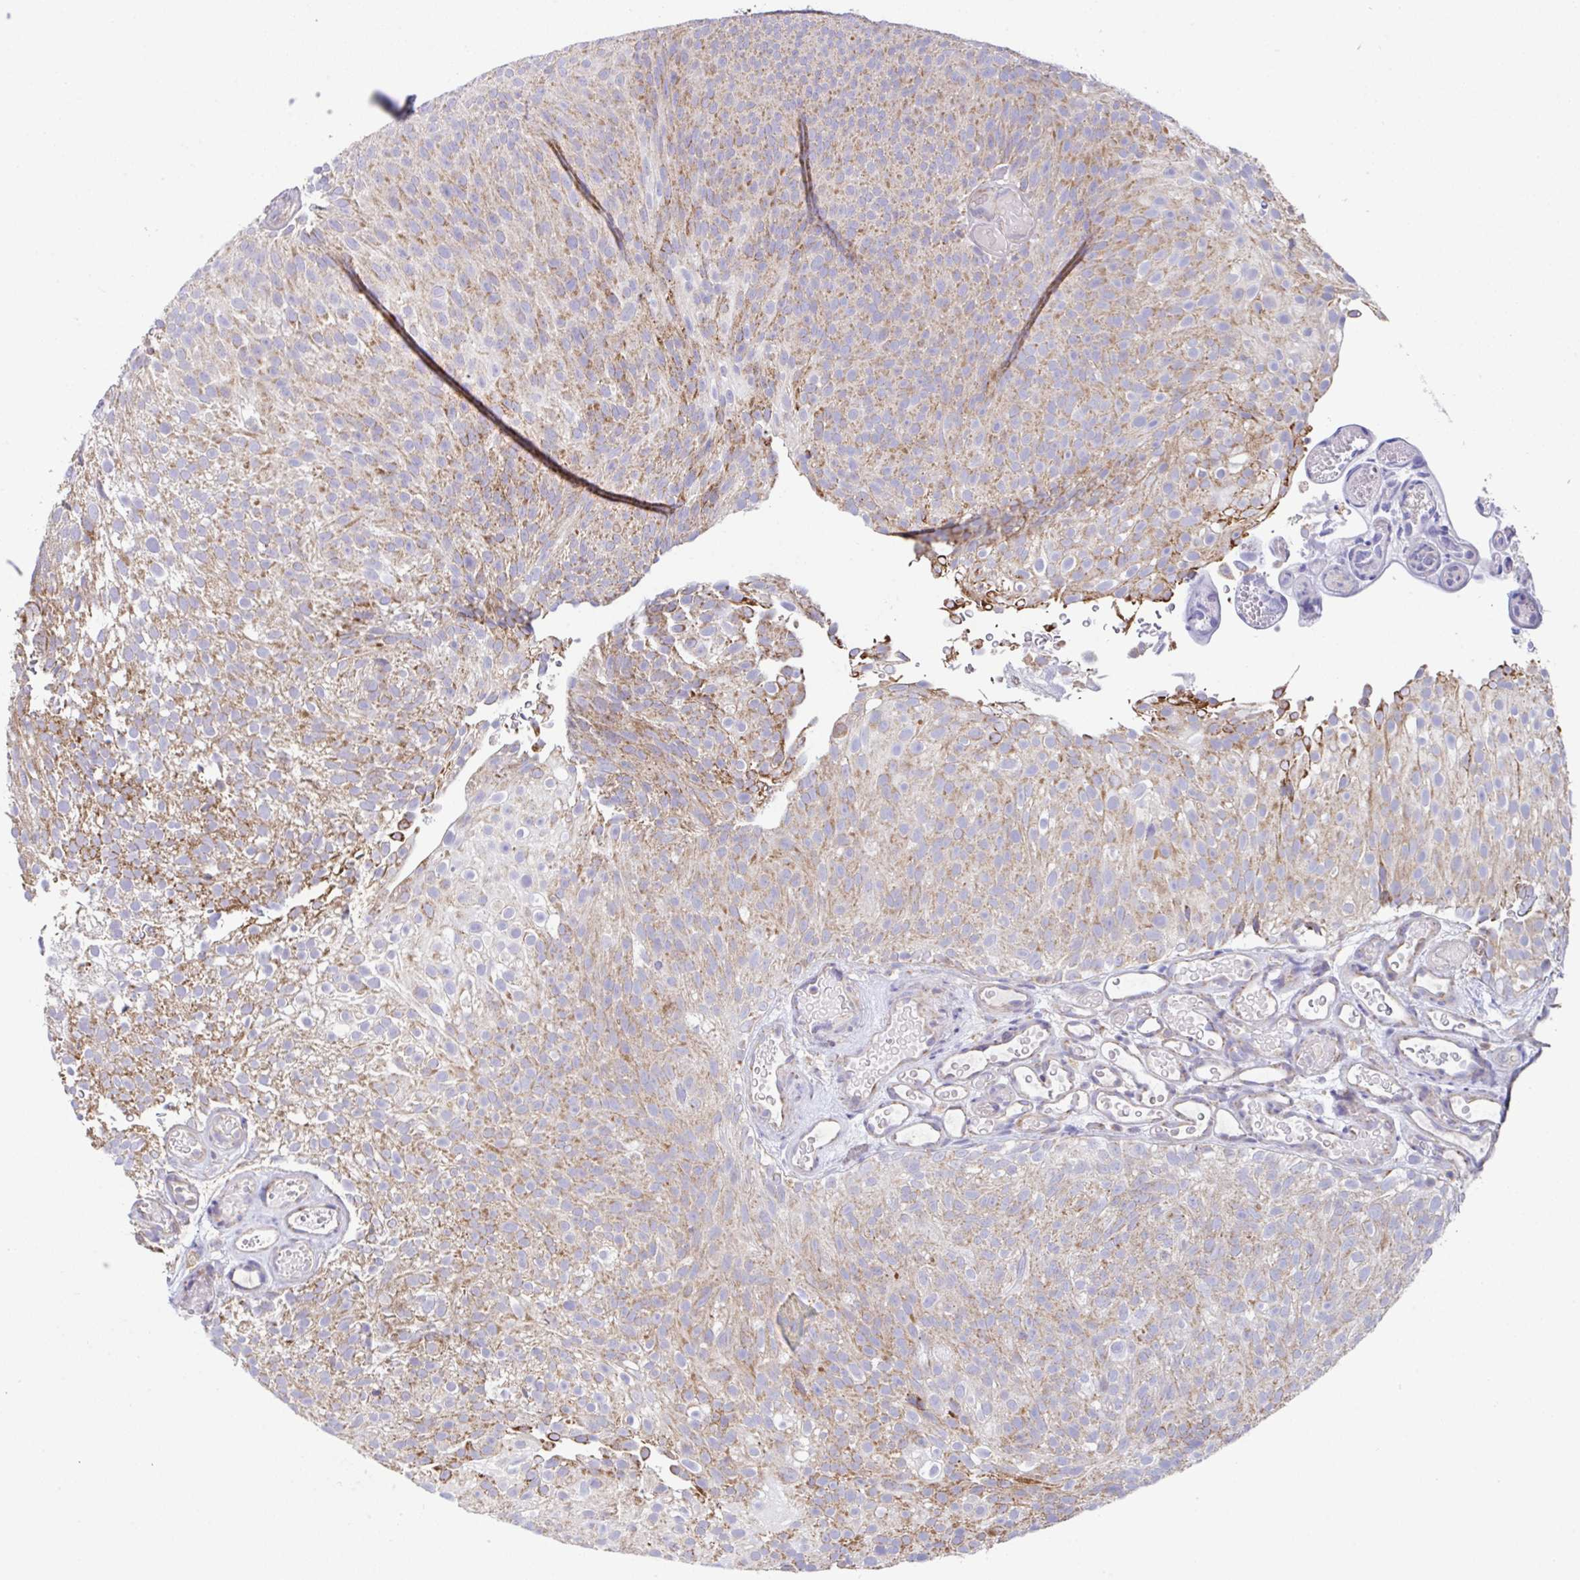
{"staining": {"intensity": "moderate", "quantity": ">75%", "location": "cytoplasmic/membranous"}, "tissue": "urothelial cancer", "cell_type": "Tumor cells", "image_type": "cancer", "snomed": [{"axis": "morphology", "description": "Urothelial carcinoma, Low grade"}, {"axis": "topography", "description": "Urinary bladder"}], "caption": "Low-grade urothelial carcinoma stained with DAB (3,3'-diaminobenzidine) immunohistochemistry (IHC) shows medium levels of moderate cytoplasmic/membranous staining in about >75% of tumor cells.", "gene": "DOK7", "patient": {"sex": "male", "age": 78}}